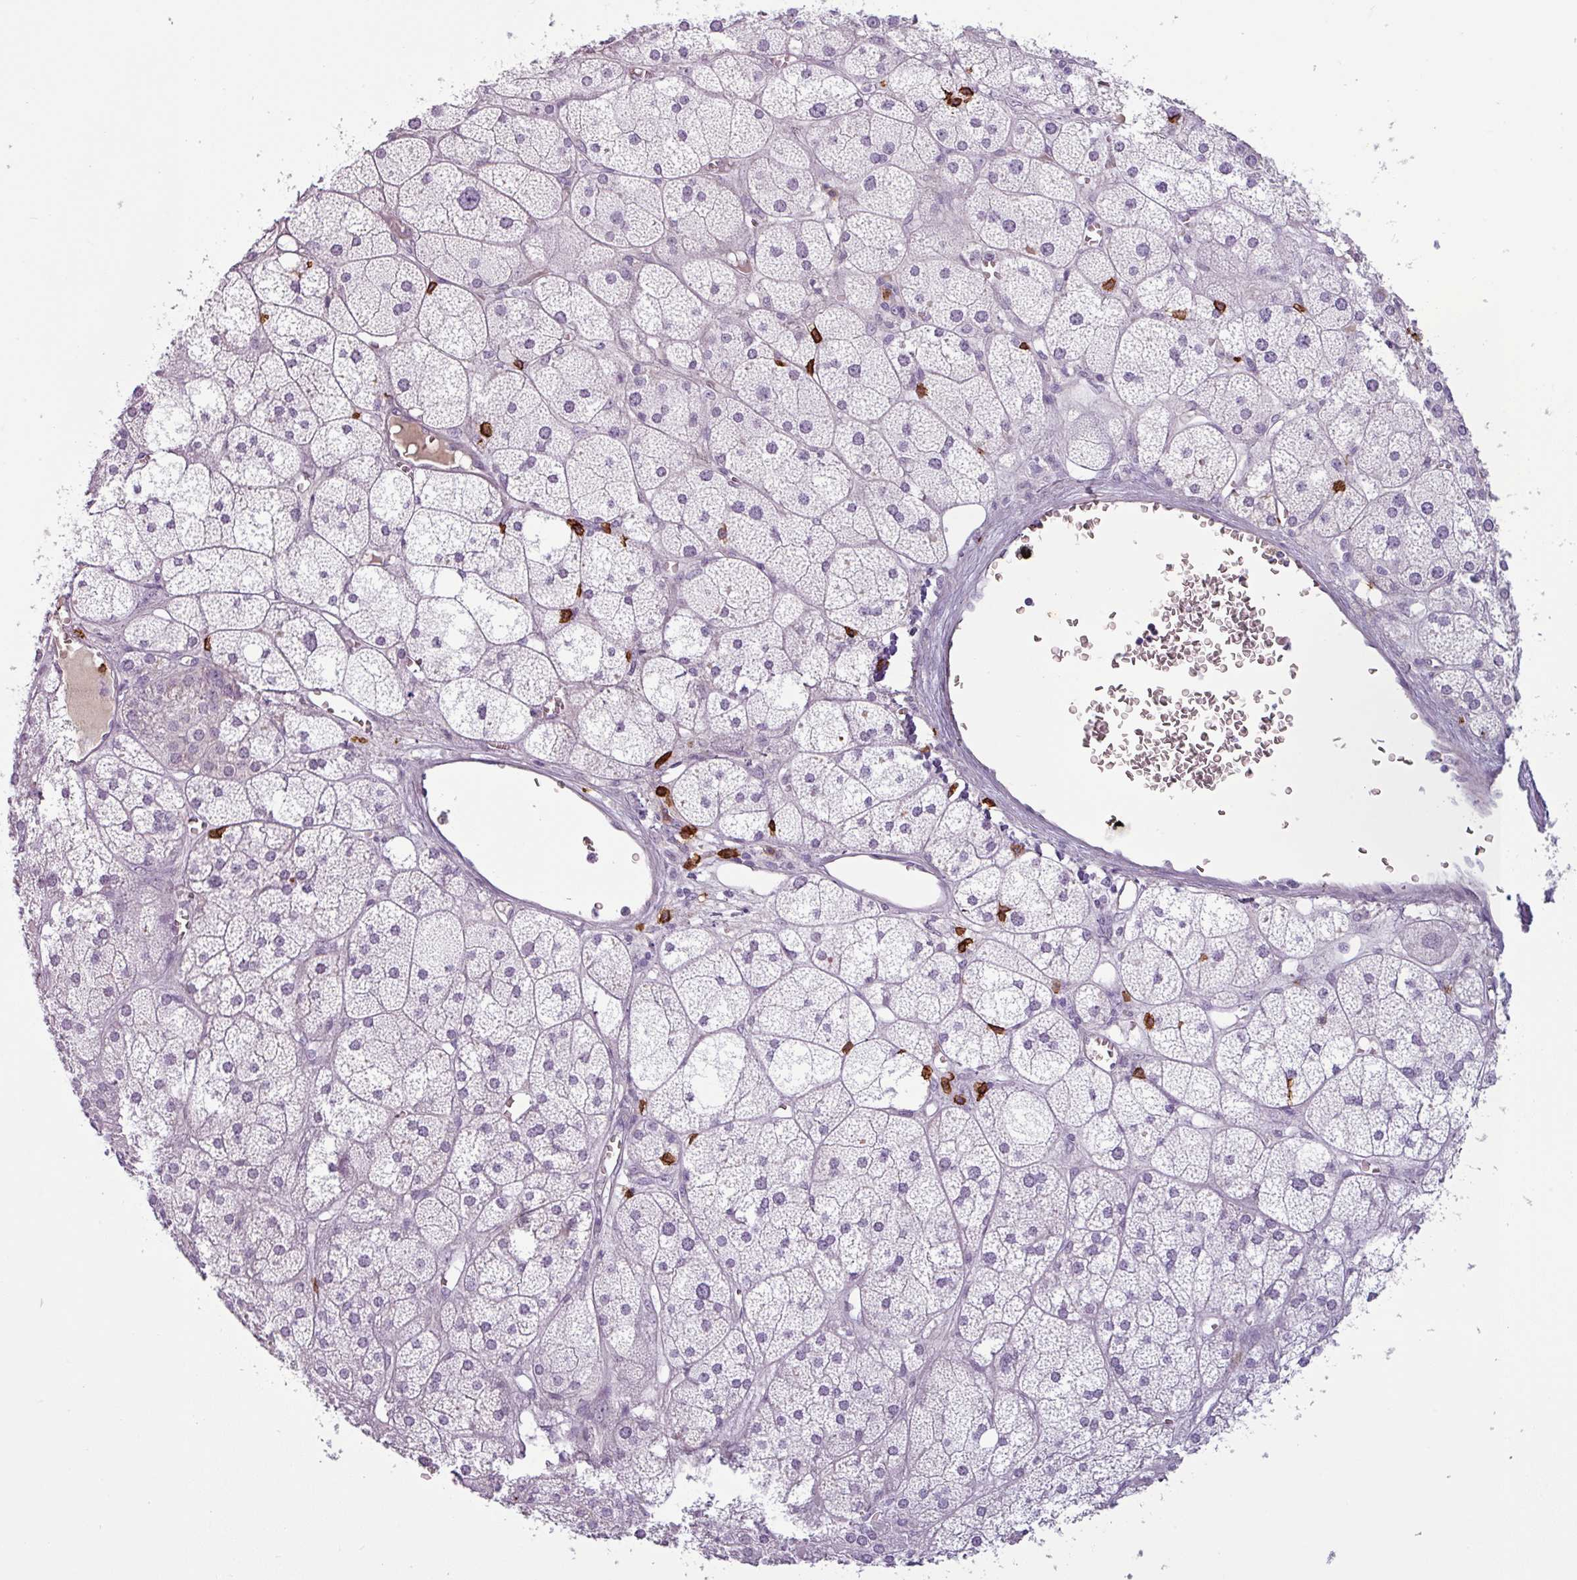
{"staining": {"intensity": "negative", "quantity": "none", "location": "none"}, "tissue": "adrenal gland", "cell_type": "Glandular cells", "image_type": "normal", "snomed": [{"axis": "morphology", "description": "Normal tissue, NOS"}, {"axis": "topography", "description": "Adrenal gland"}], "caption": "The IHC image has no significant expression in glandular cells of adrenal gland.", "gene": "CD8A", "patient": {"sex": "female", "age": 61}}